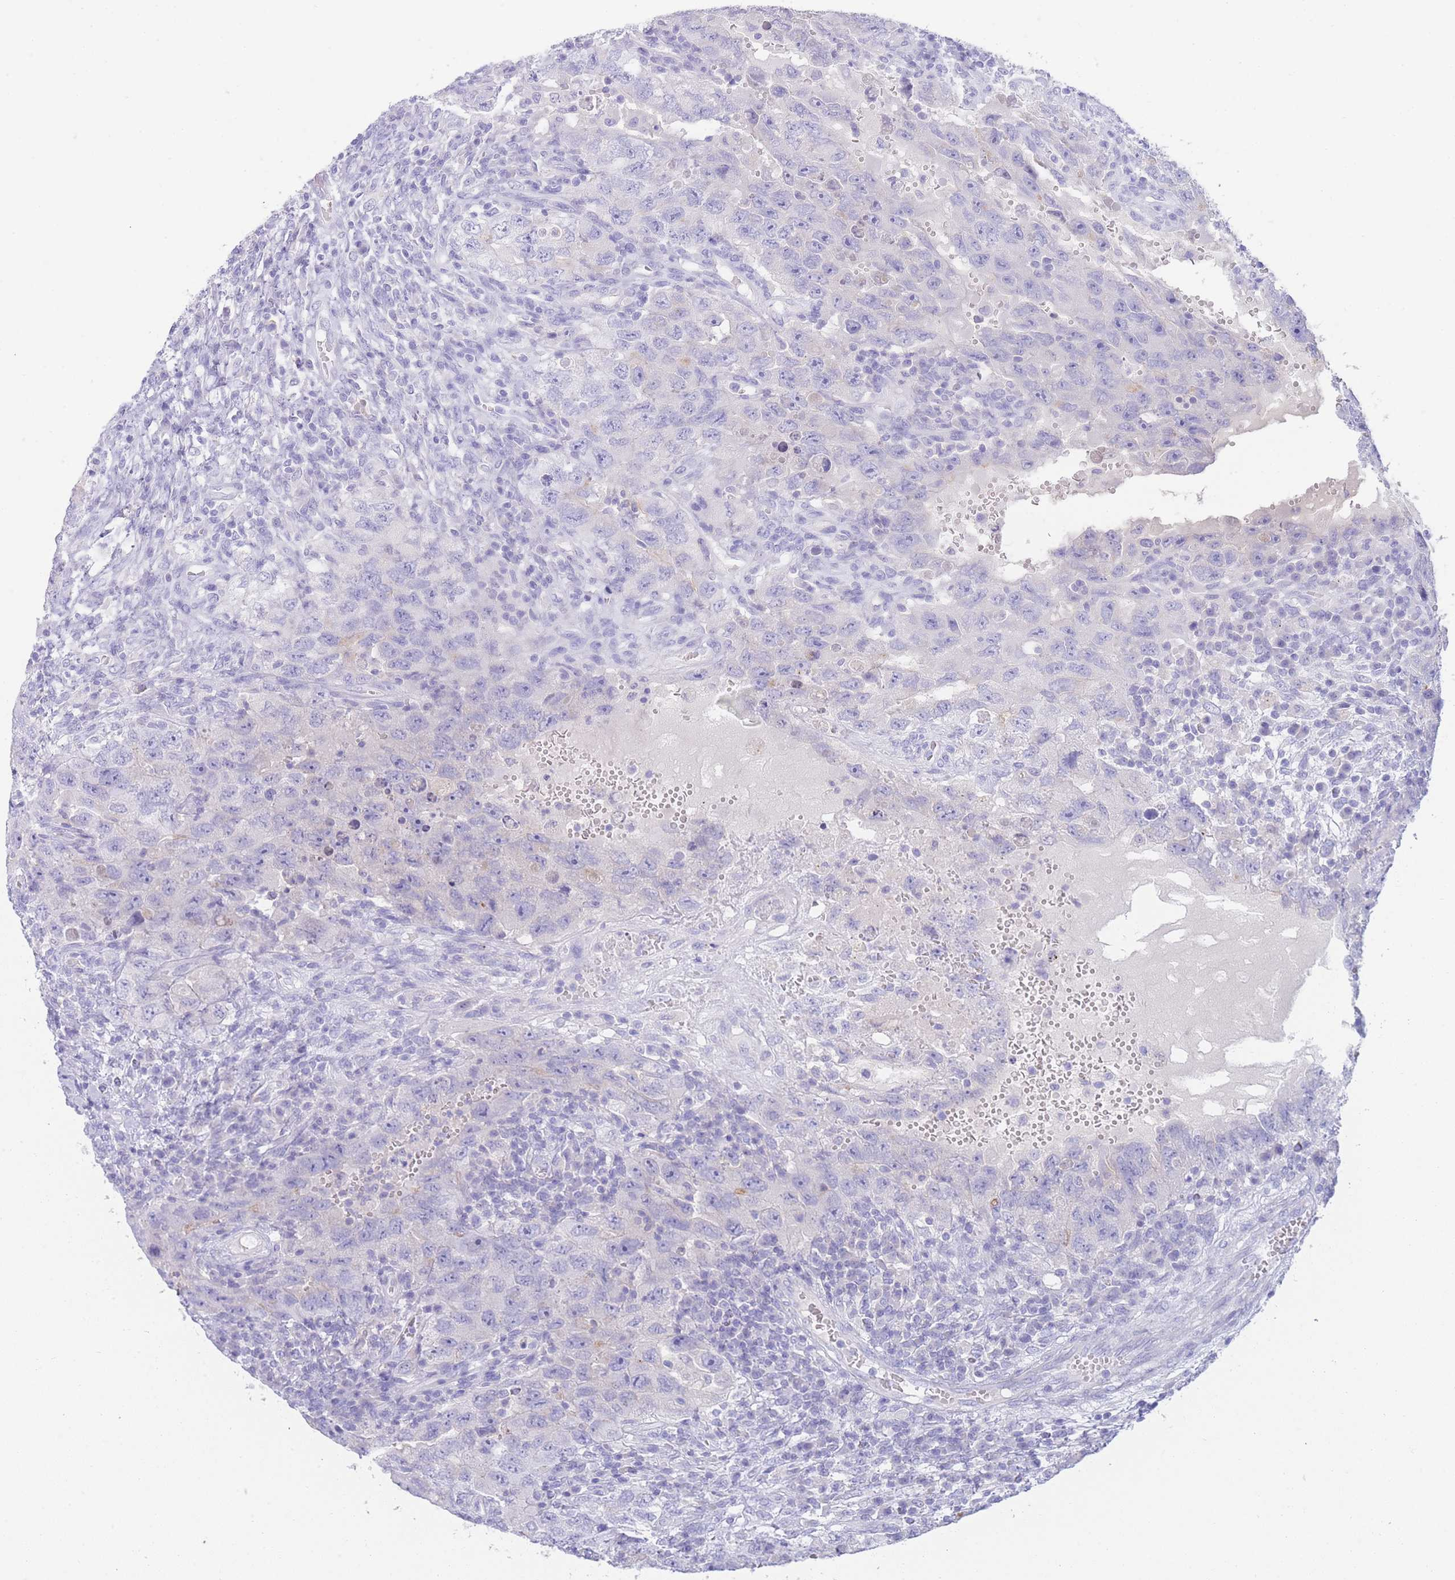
{"staining": {"intensity": "negative", "quantity": "none", "location": "none"}, "tissue": "testis cancer", "cell_type": "Tumor cells", "image_type": "cancer", "snomed": [{"axis": "morphology", "description": "Carcinoma, Embryonal, NOS"}, {"axis": "topography", "description": "Testis"}], "caption": "An IHC photomicrograph of testis cancer (embryonal carcinoma) is shown. There is no staining in tumor cells of testis cancer (embryonal carcinoma).", "gene": "LRRC37A", "patient": {"sex": "male", "age": 26}}